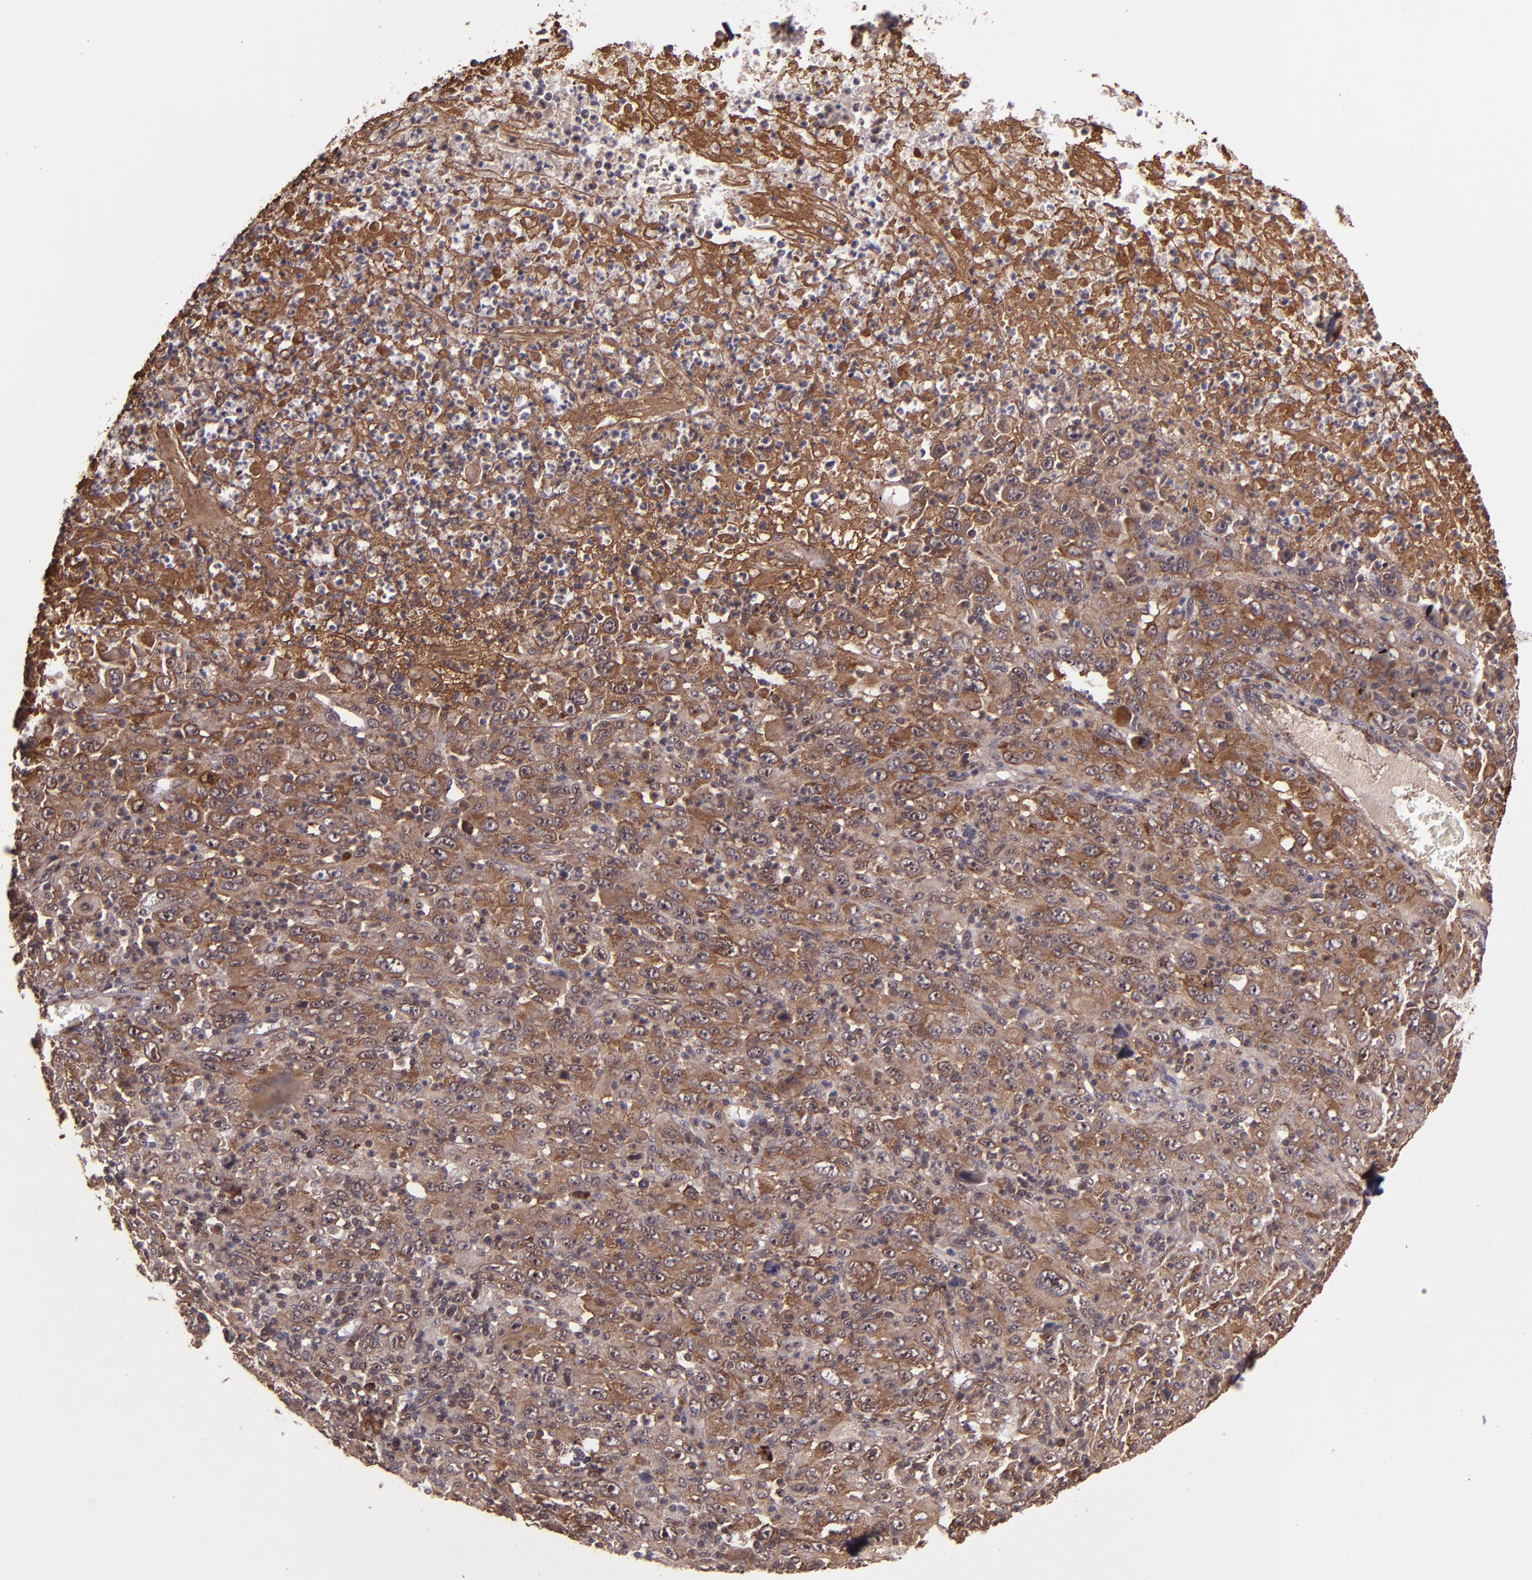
{"staining": {"intensity": "strong", "quantity": ">75%", "location": "cytoplasmic/membranous"}, "tissue": "melanoma", "cell_type": "Tumor cells", "image_type": "cancer", "snomed": [{"axis": "morphology", "description": "Malignant melanoma, Metastatic site"}, {"axis": "topography", "description": "Skin"}], "caption": "Brown immunohistochemical staining in human melanoma displays strong cytoplasmic/membranous staining in about >75% of tumor cells. The staining is performed using DAB (3,3'-diaminobenzidine) brown chromogen to label protein expression. The nuclei are counter-stained blue using hematoxylin.", "gene": "USP51", "patient": {"sex": "female", "age": 56}}